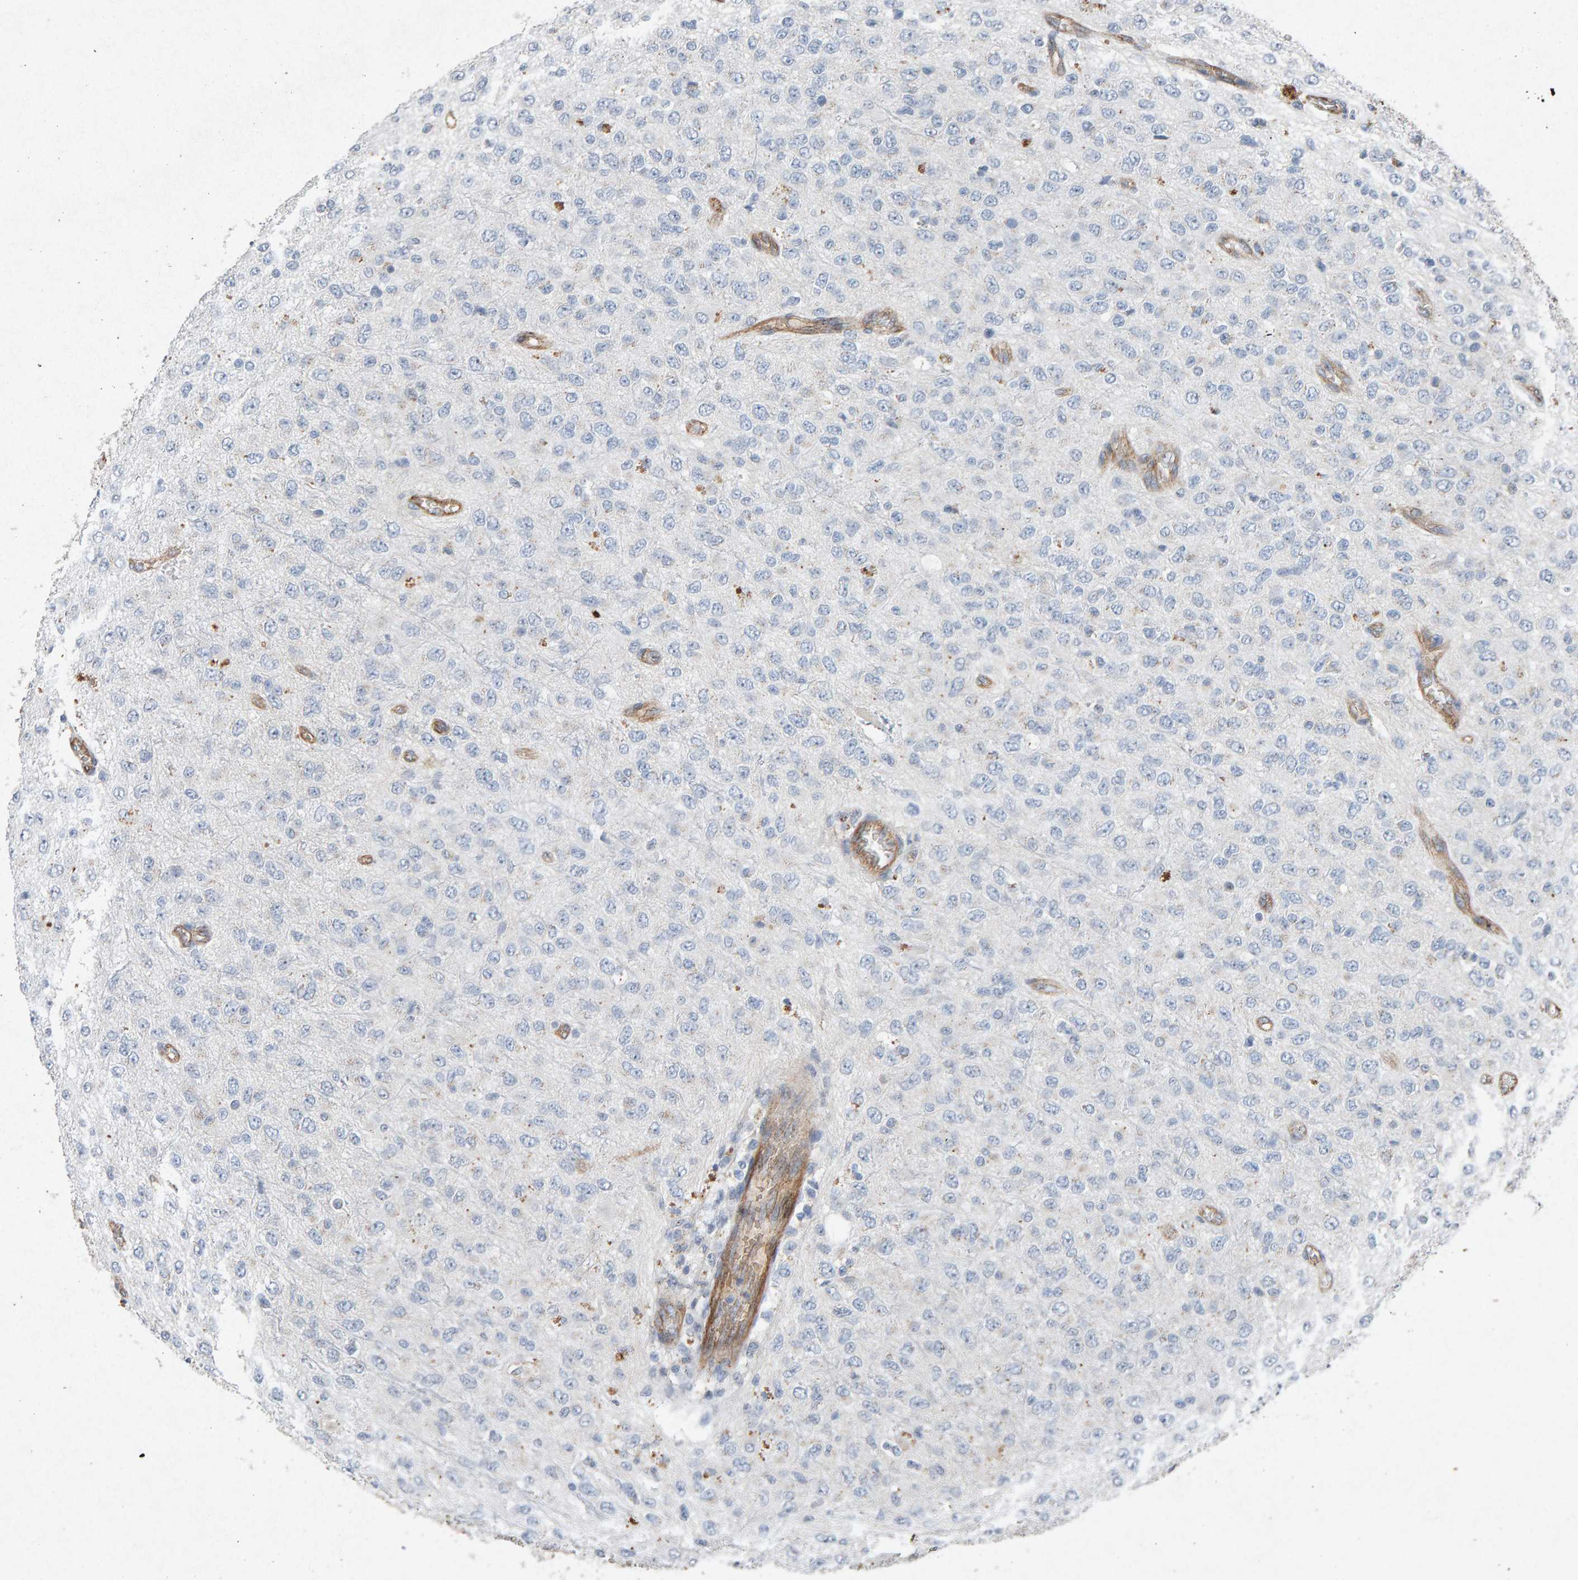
{"staining": {"intensity": "negative", "quantity": "none", "location": "none"}, "tissue": "glioma", "cell_type": "Tumor cells", "image_type": "cancer", "snomed": [{"axis": "morphology", "description": "Glioma, malignant, High grade"}, {"axis": "topography", "description": "pancreas cauda"}], "caption": "High power microscopy photomicrograph of an IHC image of glioma, revealing no significant expression in tumor cells.", "gene": "PTPRM", "patient": {"sex": "male", "age": 60}}